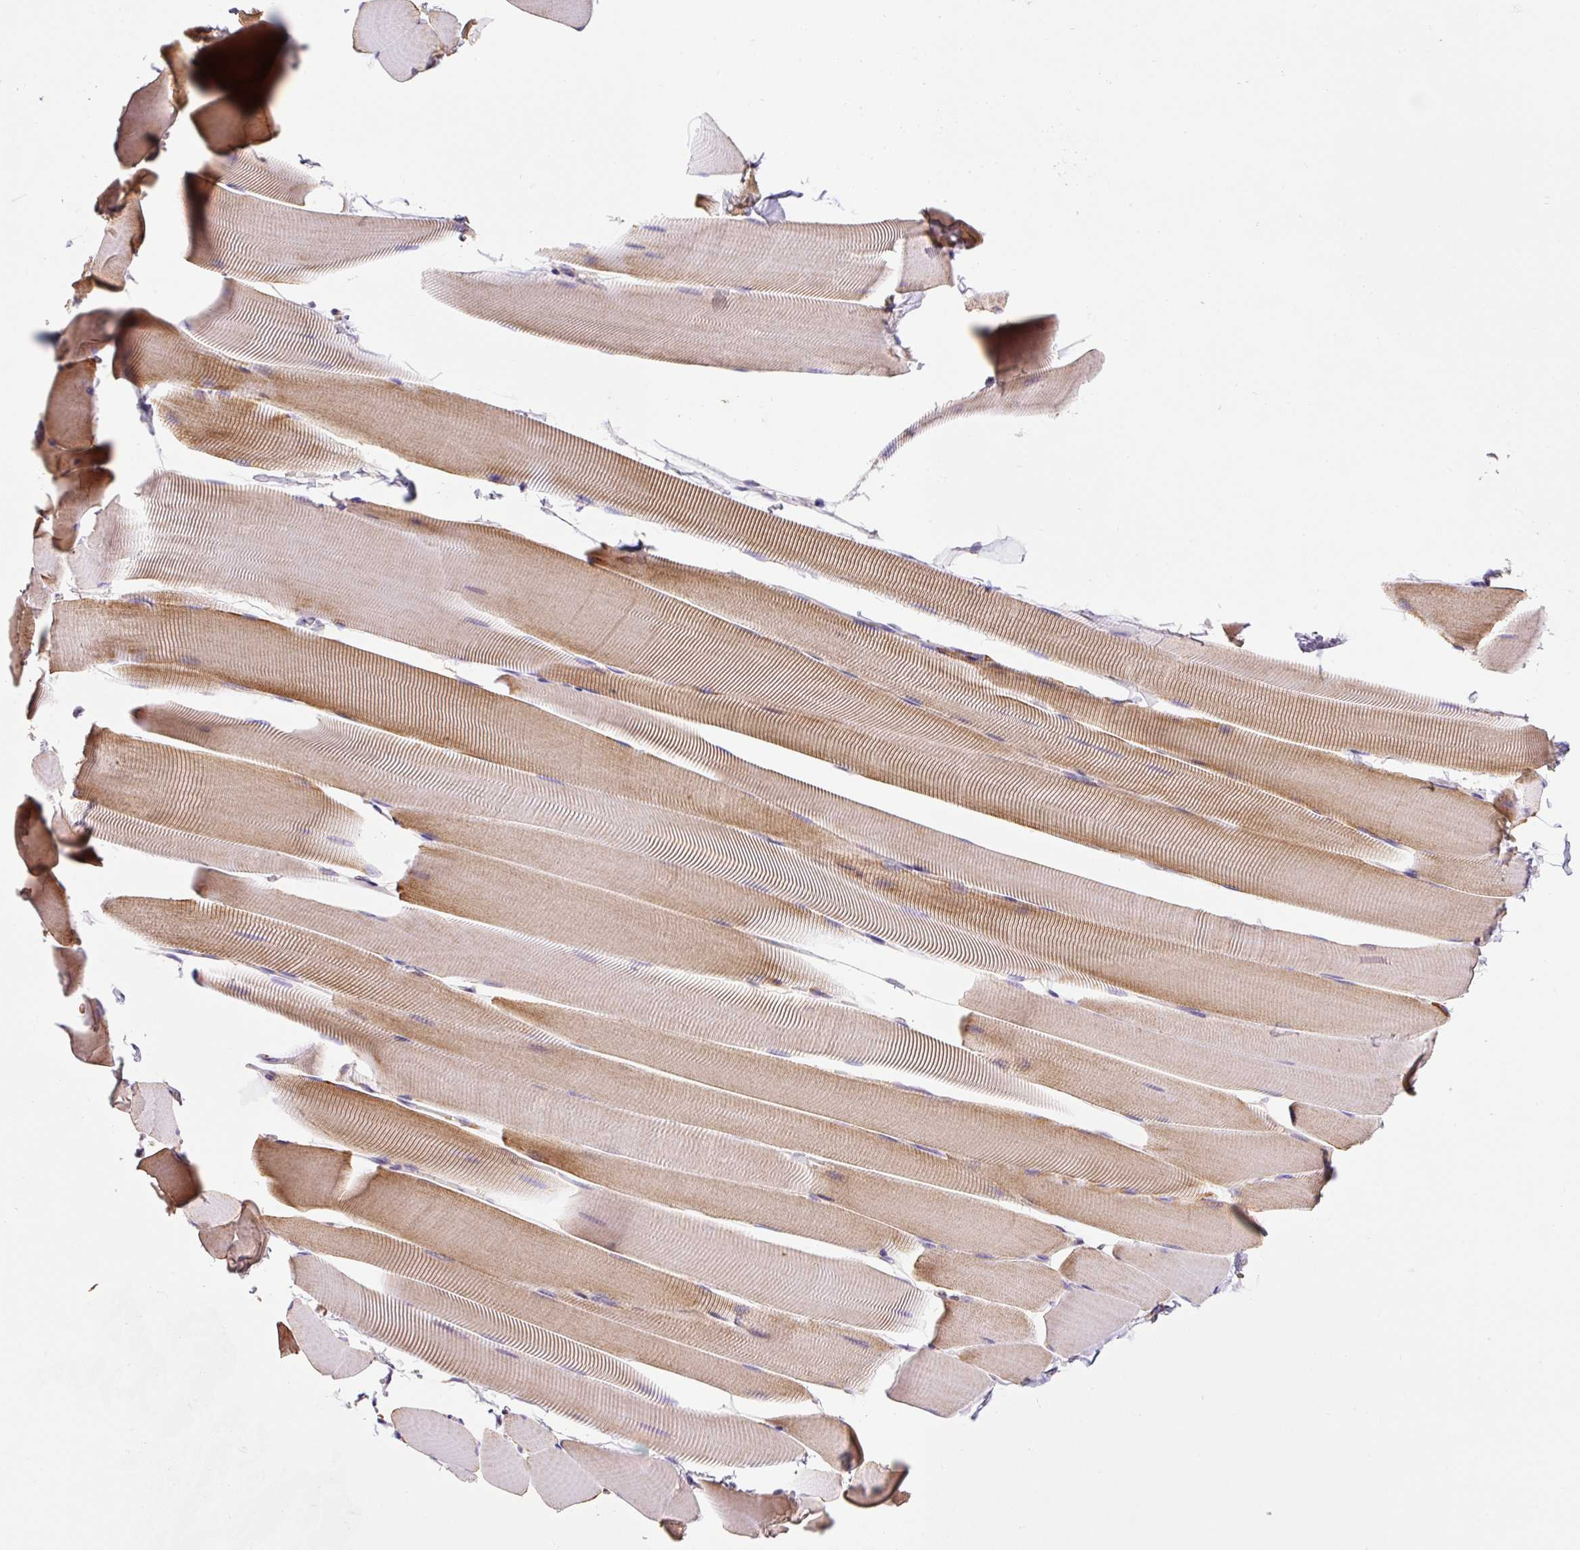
{"staining": {"intensity": "moderate", "quantity": "25%-75%", "location": "cytoplasmic/membranous"}, "tissue": "skeletal muscle", "cell_type": "Myocytes", "image_type": "normal", "snomed": [{"axis": "morphology", "description": "Normal tissue, NOS"}, {"axis": "topography", "description": "Skeletal muscle"}], "caption": "Immunohistochemistry photomicrograph of normal skeletal muscle stained for a protein (brown), which shows medium levels of moderate cytoplasmic/membranous positivity in about 25%-75% of myocytes.", "gene": "MFSD9", "patient": {"sex": "male", "age": 25}}